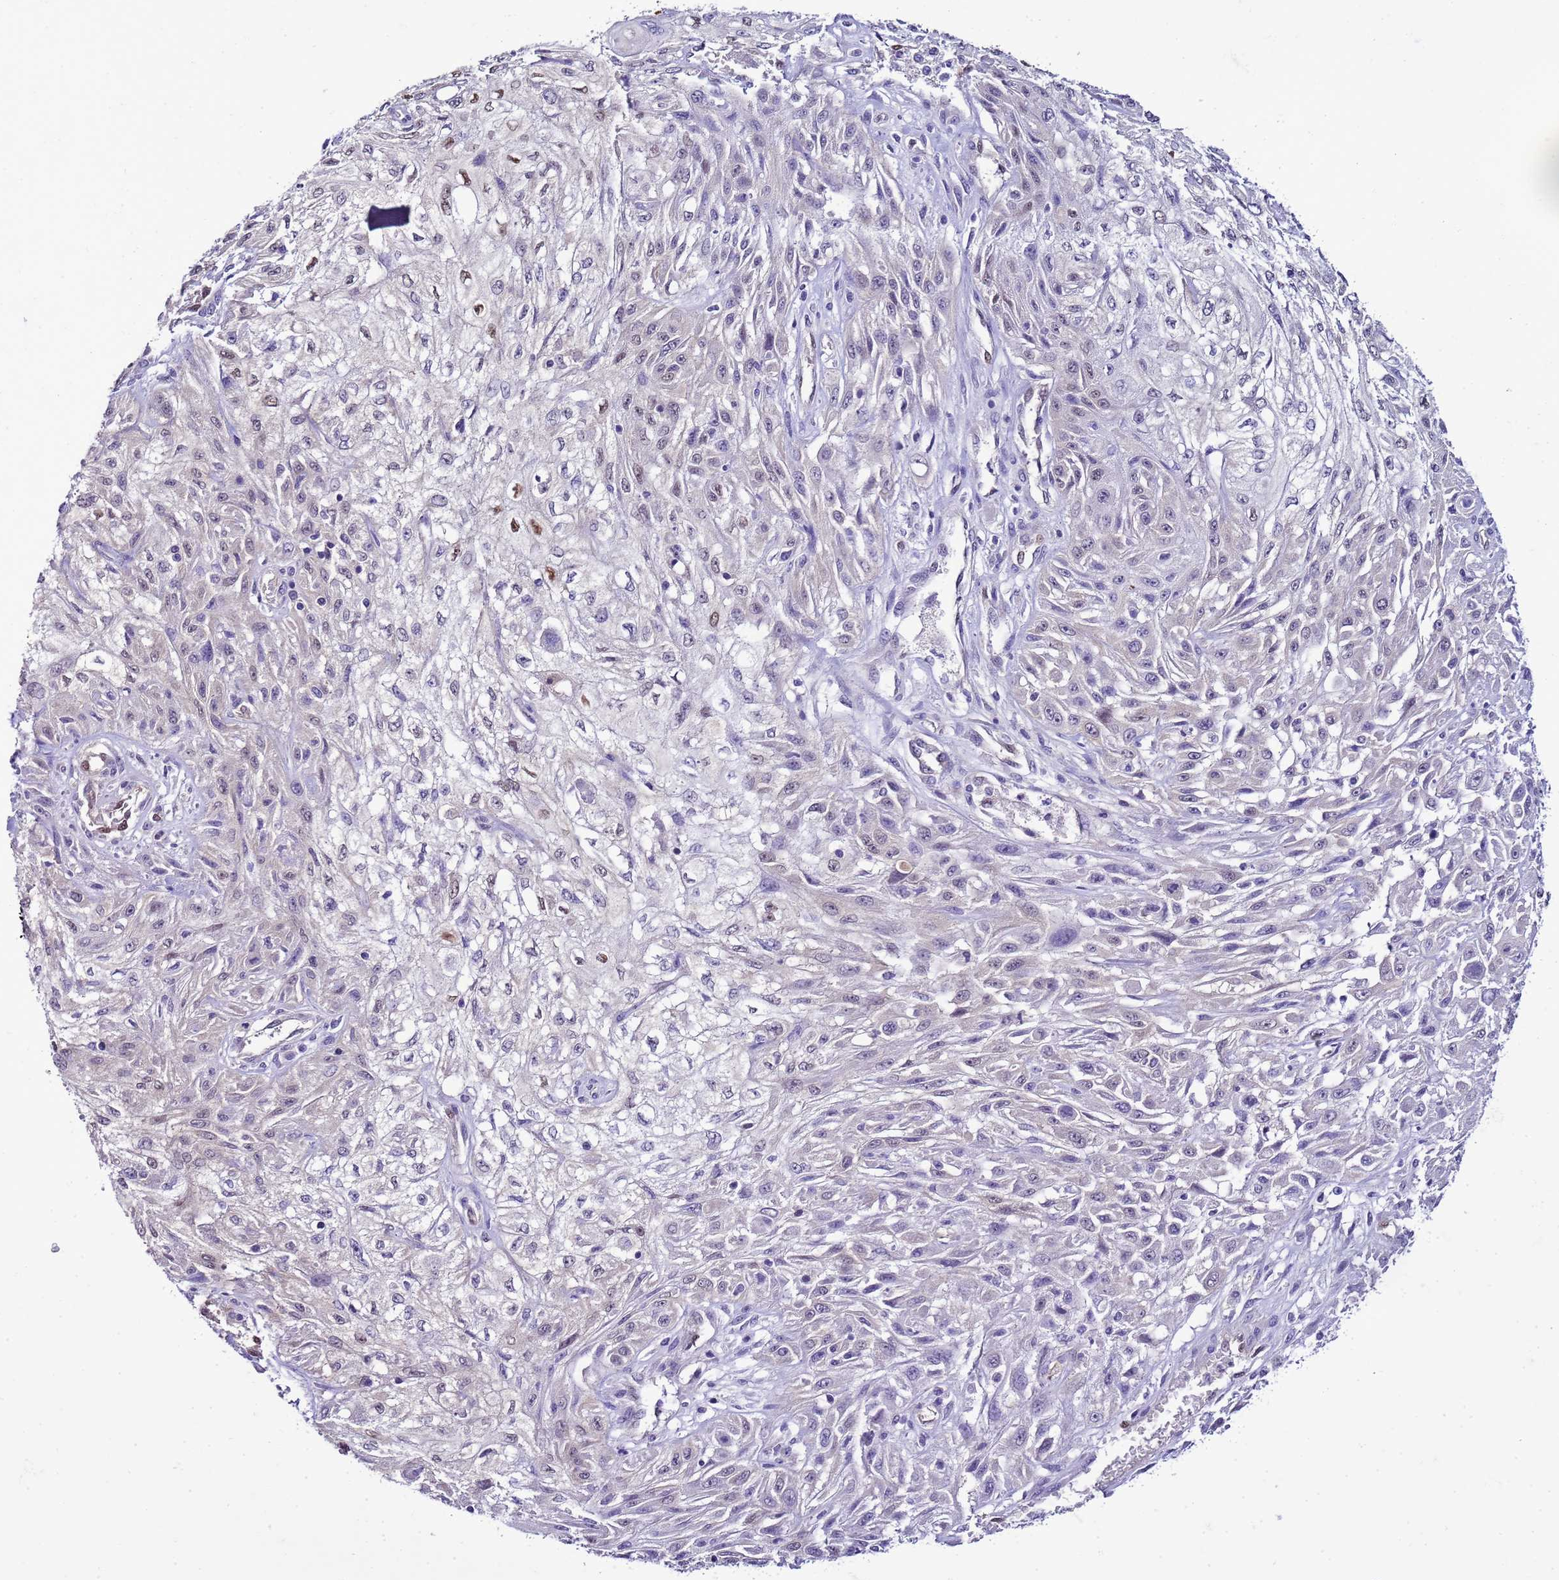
{"staining": {"intensity": "negative", "quantity": "none", "location": "none"}, "tissue": "skin cancer", "cell_type": "Tumor cells", "image_type": "cancer", "snomed": [{"axis": "morphology", "description": "Squamous cell carcinoma, NOS"}, {"axis": "morphology", "description": "Squamous cell carcinoma, metastatic, NOS"}, {"axis": "topography", "description": "Skin"}, {"axis": "topography", "description": "Lymph node"}], "caption": "This is an immunohistochemistry histopathology image of squamous cell carcinoma (skin). There is no expression in tumor cells.", "gene": "DDI2", "patient": {"sex": "male", "age": 75}}